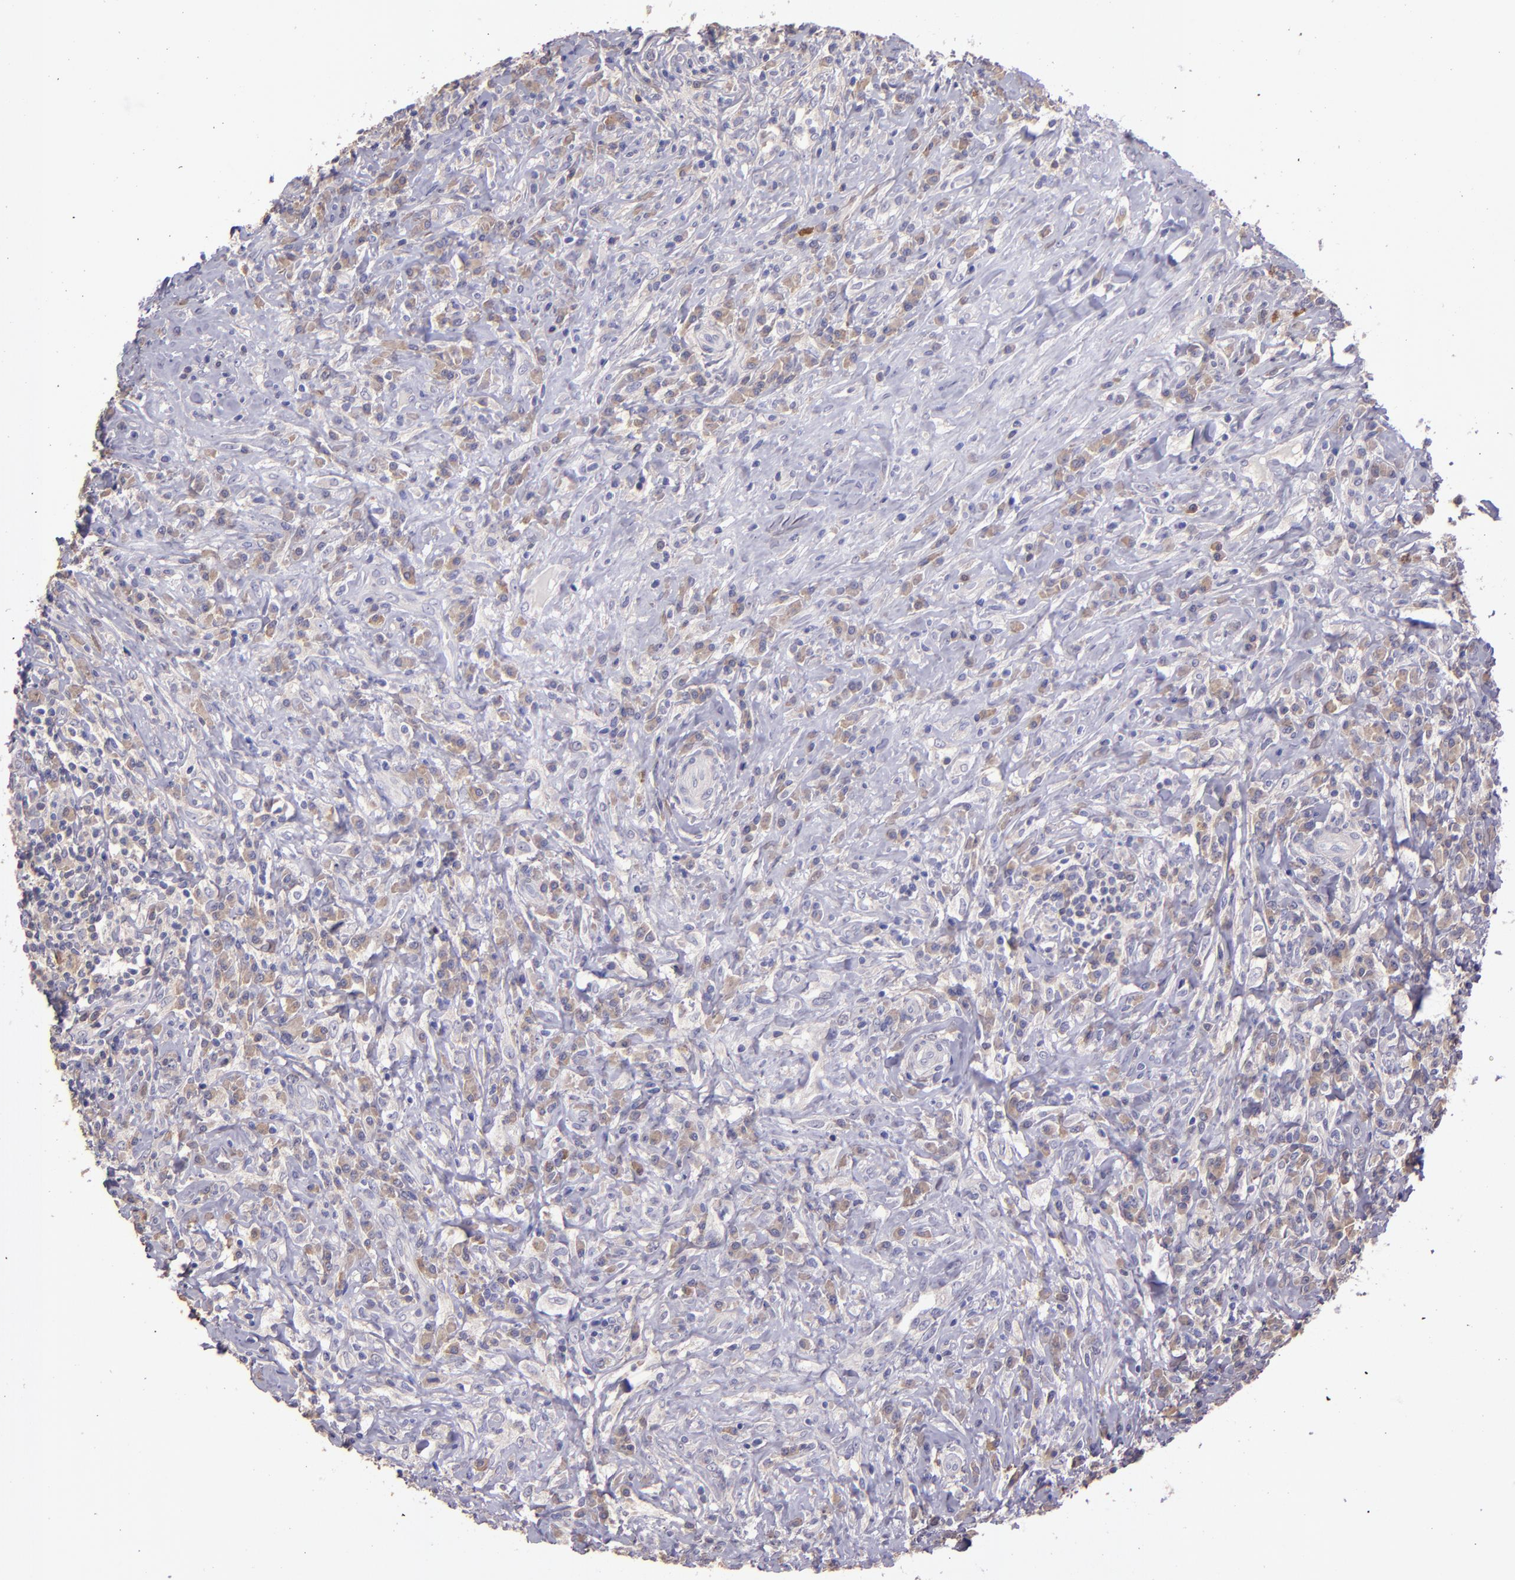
{"staining": {"intensity": "weak", "quantity": "25%-75%", "location": "nuclear"}, "tissue": "lymphoma", "cell_type": "Tumor cells", "image_type": "cancer", "snomed": [{"axis": "morphology", "description": "Hodgkin's disease, NOS"}, {"axis": "topography", "description": "Lymph node"}], "caption": "A histopathology image showing weak nuclear staining in about 25%-75% of tumor cells in Hodgkin's disease, as visualized by brown immunohistochemical staining.", "gene": "PAPPA", "patient": {"sex": "female", "age": 25}}